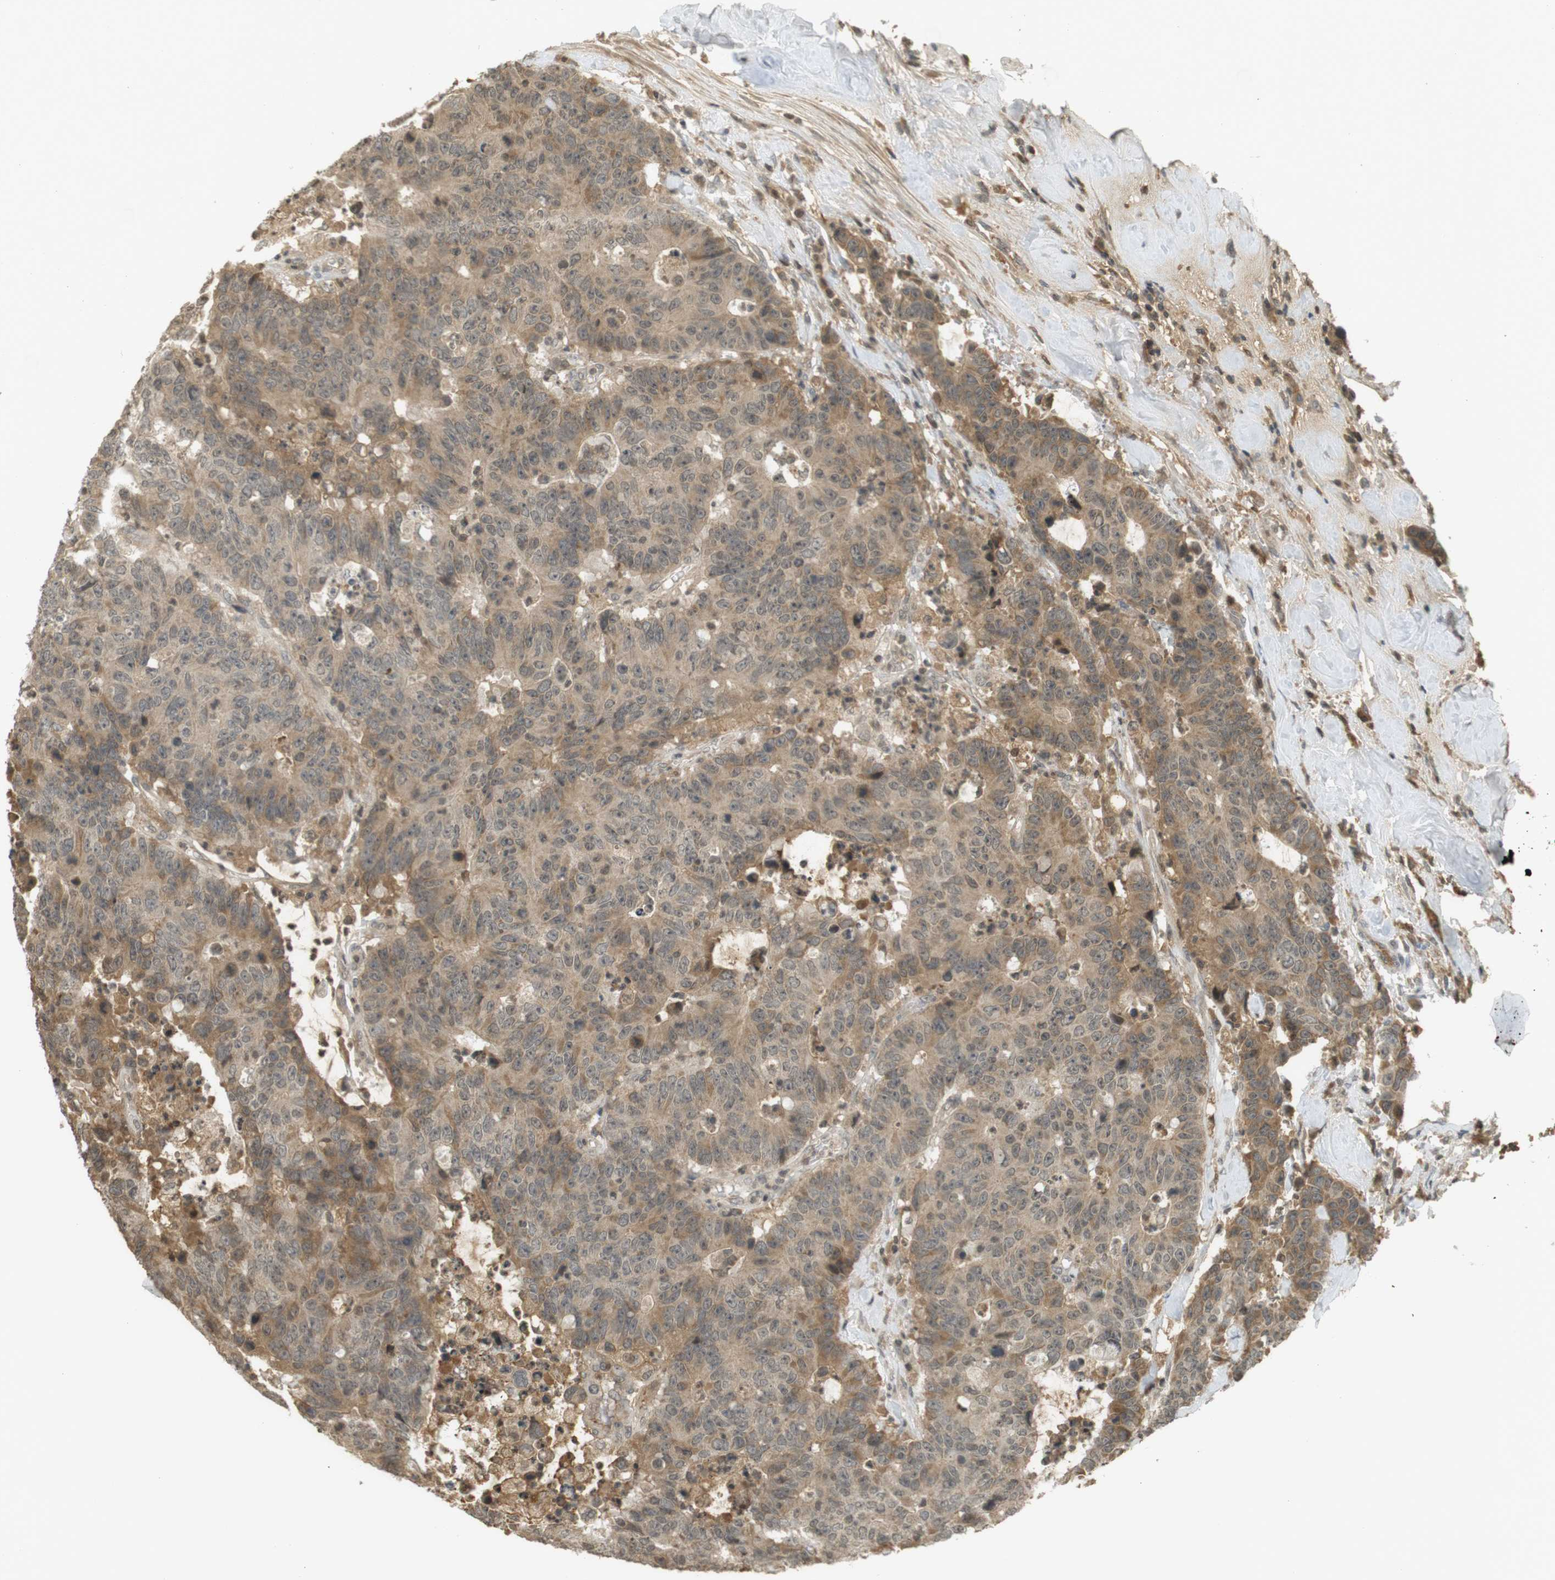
{"staining": {"intensity": "moderate", "quantity": ">75%", "location": "cytoplasmic/membranous"}, "tissue": "colorectal cancer", "cell_type": "Tumor cells", "image_type": "cancer", "snomed": [{"axis": "morphology", "description": "Adenocarcinoma, NOS"}, {"axis": "topography", "description": "Colon"}], "caption": "IHC of human adenocarcinoma (colorectal) reveals medium levels of moderate cytoplasmic/membranous positivity in about >75% of tumor cells.", "gene": "SRR", "patient": {"sex": "female", "age": 86}}